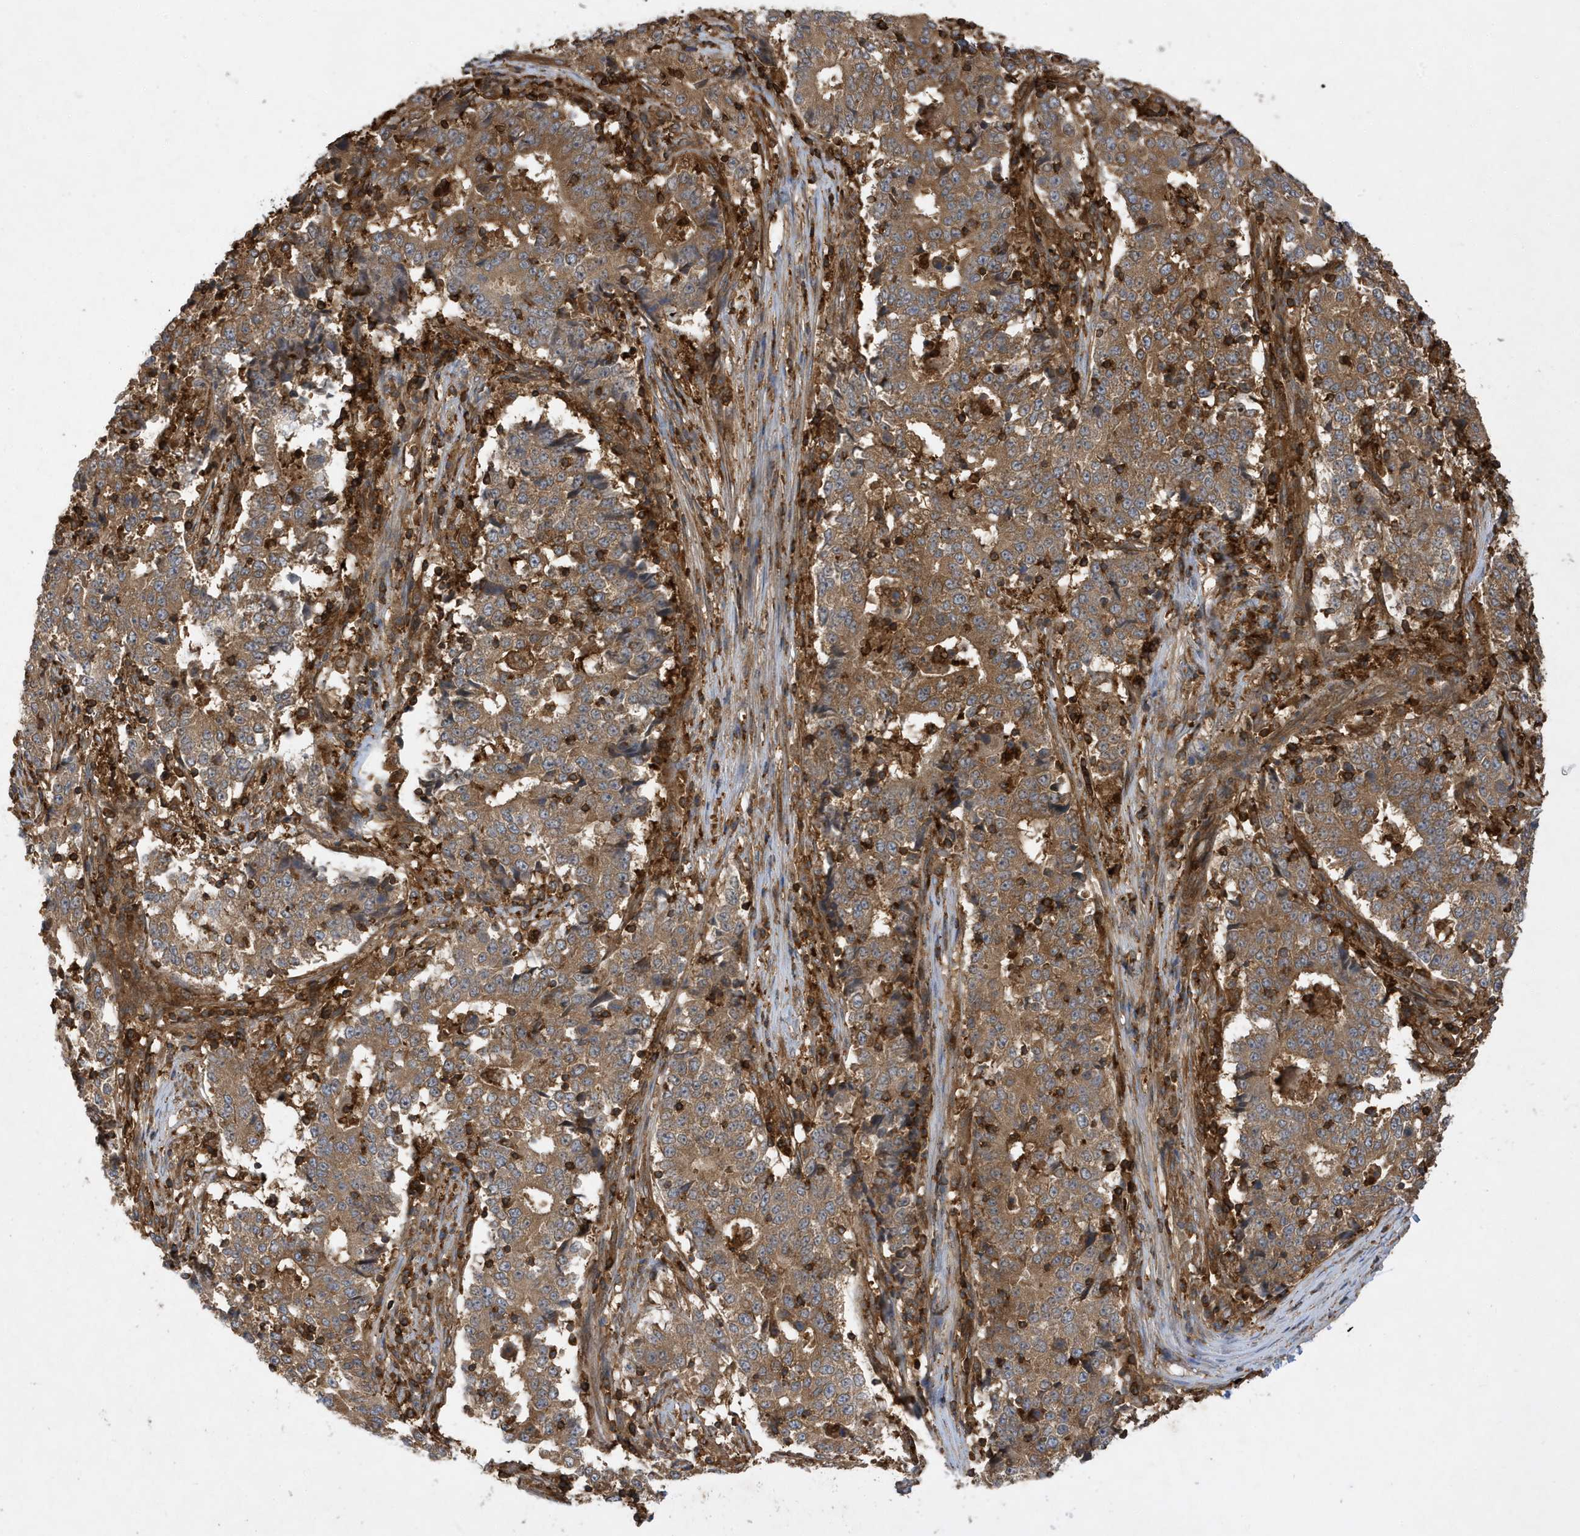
{"staining": {"intensity": "moderate", "quantity": ">75%", "location": "cytoplasmic/membranous"}, "tissue": "stomach cancer", "cell_type": "Tumor cells", "image_type": "cancer", "snomed": [{"axis": "morphology", "description": "Adenocarcinoma, NOS"}, {"axis": "topography", "description": "Stomach"}], "caption": "Stomach adenocarcinoma tissue demonstrates moderate cytoplasmic/membranous positivity in about >75% of tumor cells, visualized by immunohistochemistry. Nuclei are stained in blue.", "gene": "LAPTM4A", "patient": {"sex": "male", "age": 59}}